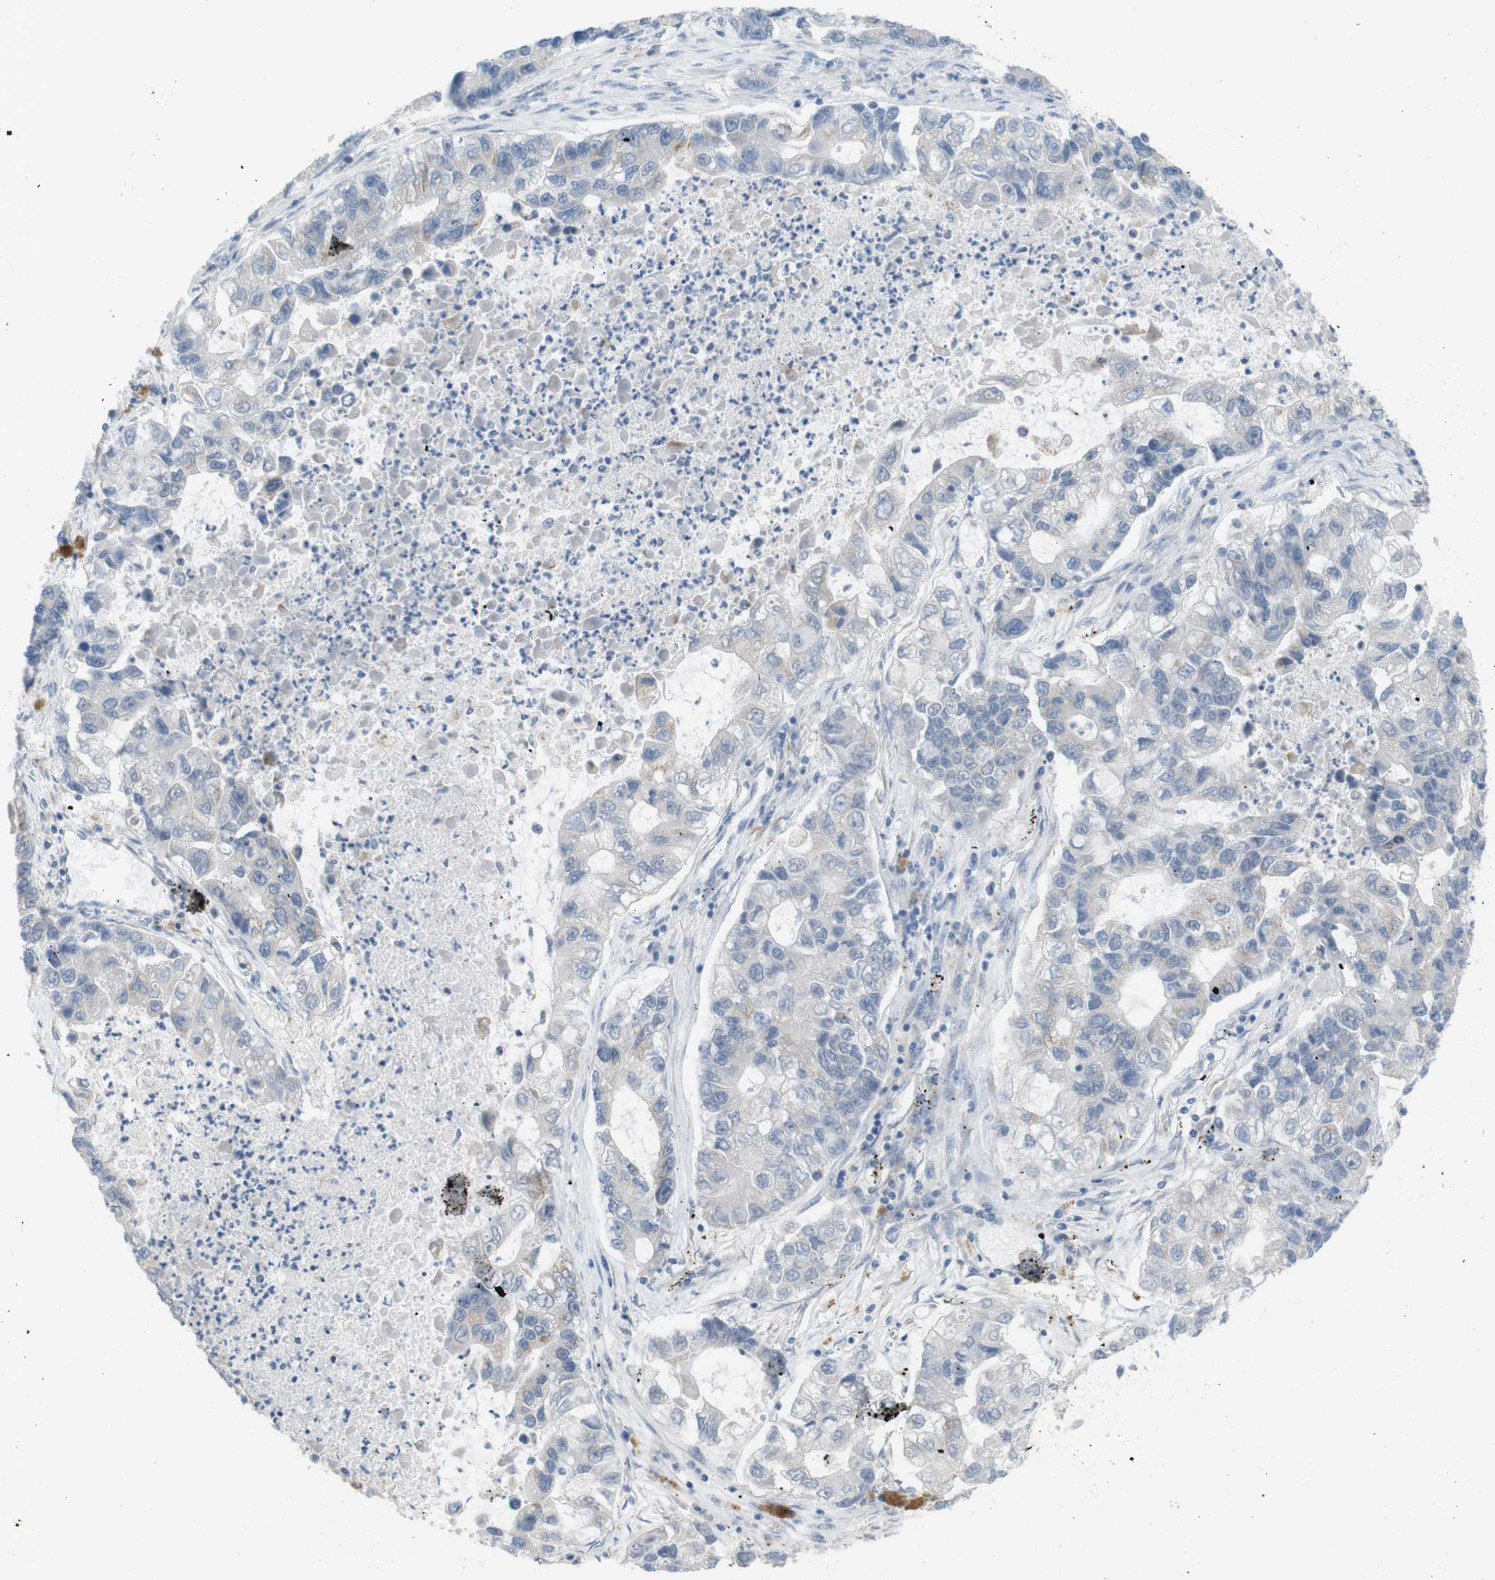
{"staining": {"intensity": "negative", "quantity": "none", "location": "none"}, "tissue": "lung cancer", "cell_type": "Tumor cells", "image_type": "cancer", "snomed": [{"axis": "morphology", "description": "Adenocarcinoma, NOS"}, {"axis": "topography", "description": "Lung"}], "caption": "Histopathology image shows no significant protein expression in tumor cells of lung cancer.", "gene": "YIPF3", "patient": {"sex": "female", "age": 51}}